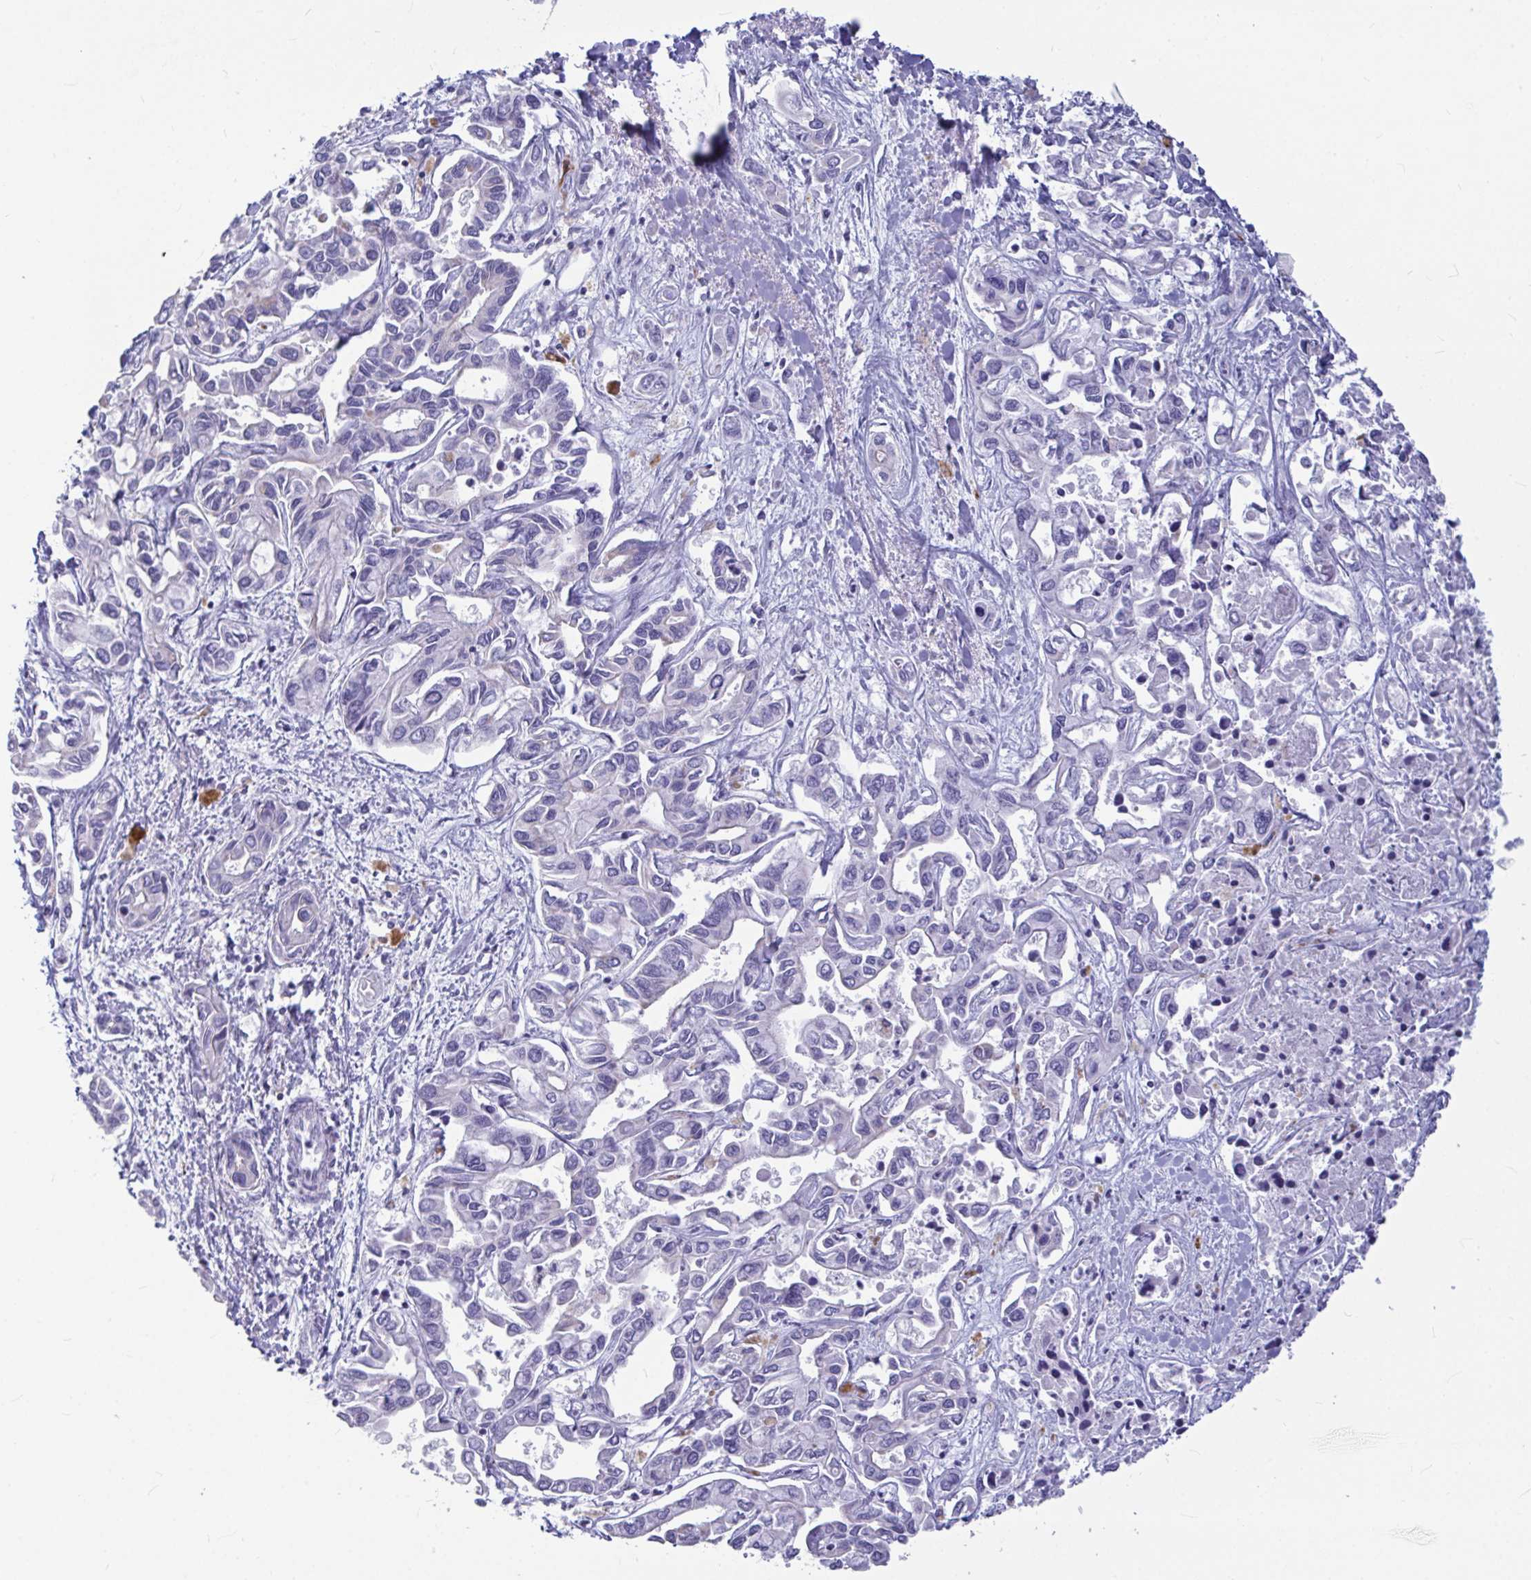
{"staining": {"intensity": "negative", "quantity": "none", "location": "none"}, "tissue": "liver cancer", "cell_type": "Tumor cells", "image_type": "cancer", "snomed": [{"axis": "morphology", "description": "Cholangiocarcinoma"}, {"axis": "topography", "description": "Liver"}], "caption": "The histopathology image demonstrates no significant staining in tumor cells of liver cancer.", "gene": "OR5J2", "patient": {"sex": "female", "age": 64}}